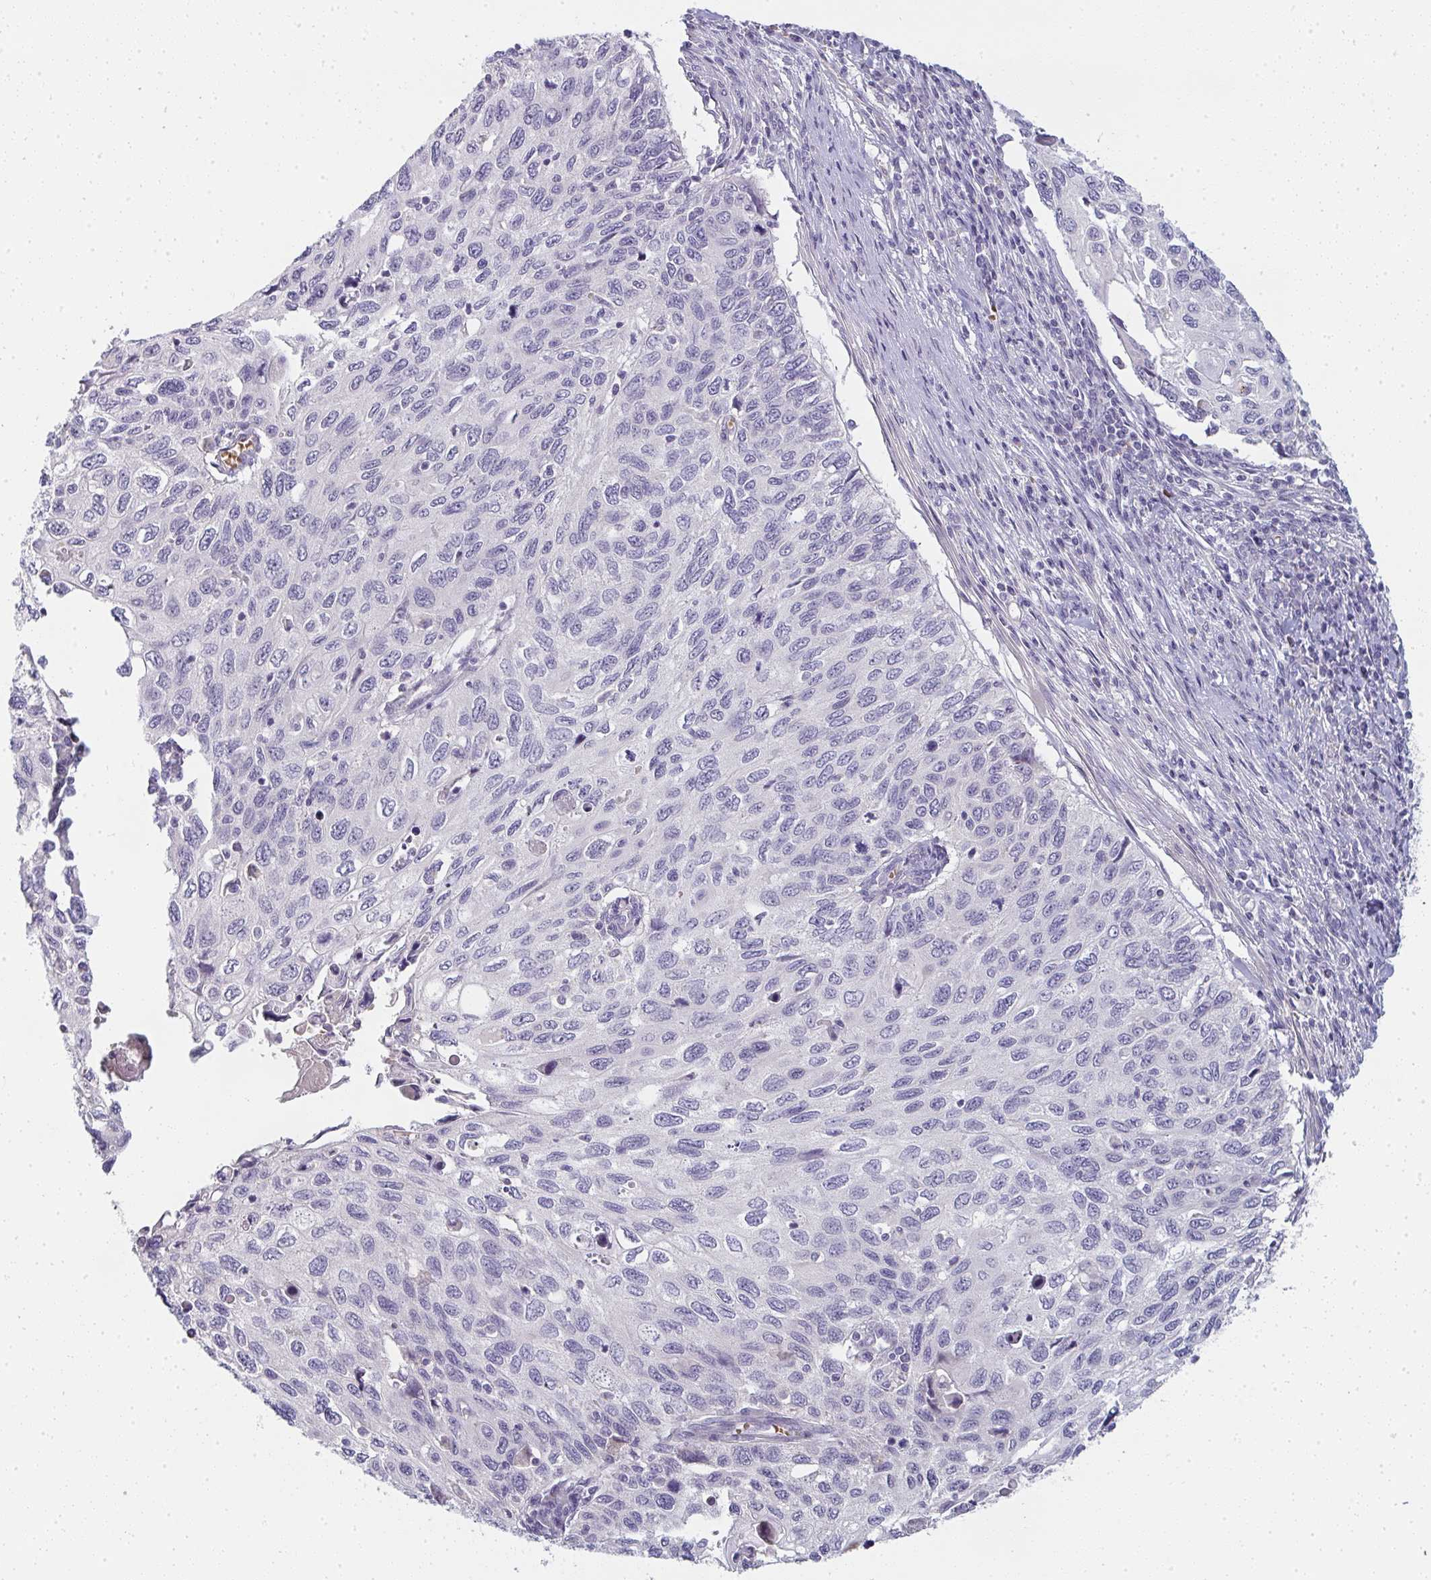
{"staining": {"intensity": "negative", "quantity": "none", "location": "none"}, "tissue": "cervical cancer", "cell_type": "Tumor cells", "image_type": "cancer", "snomed": [{"axis": "morphology", "description": "Squamous cell carcinoma, NOS"}, {"axis": "topography", "description": "Cervix"}], "caption": "The histopathology image reveals no staining of tumor cells in cervical squamous cell carcinoma. (DAB immunohistochemistry visualized using brightfield microscopy, high magnification).", "gene": "SHB", "patient": {"sex": "female", "age": 70}}